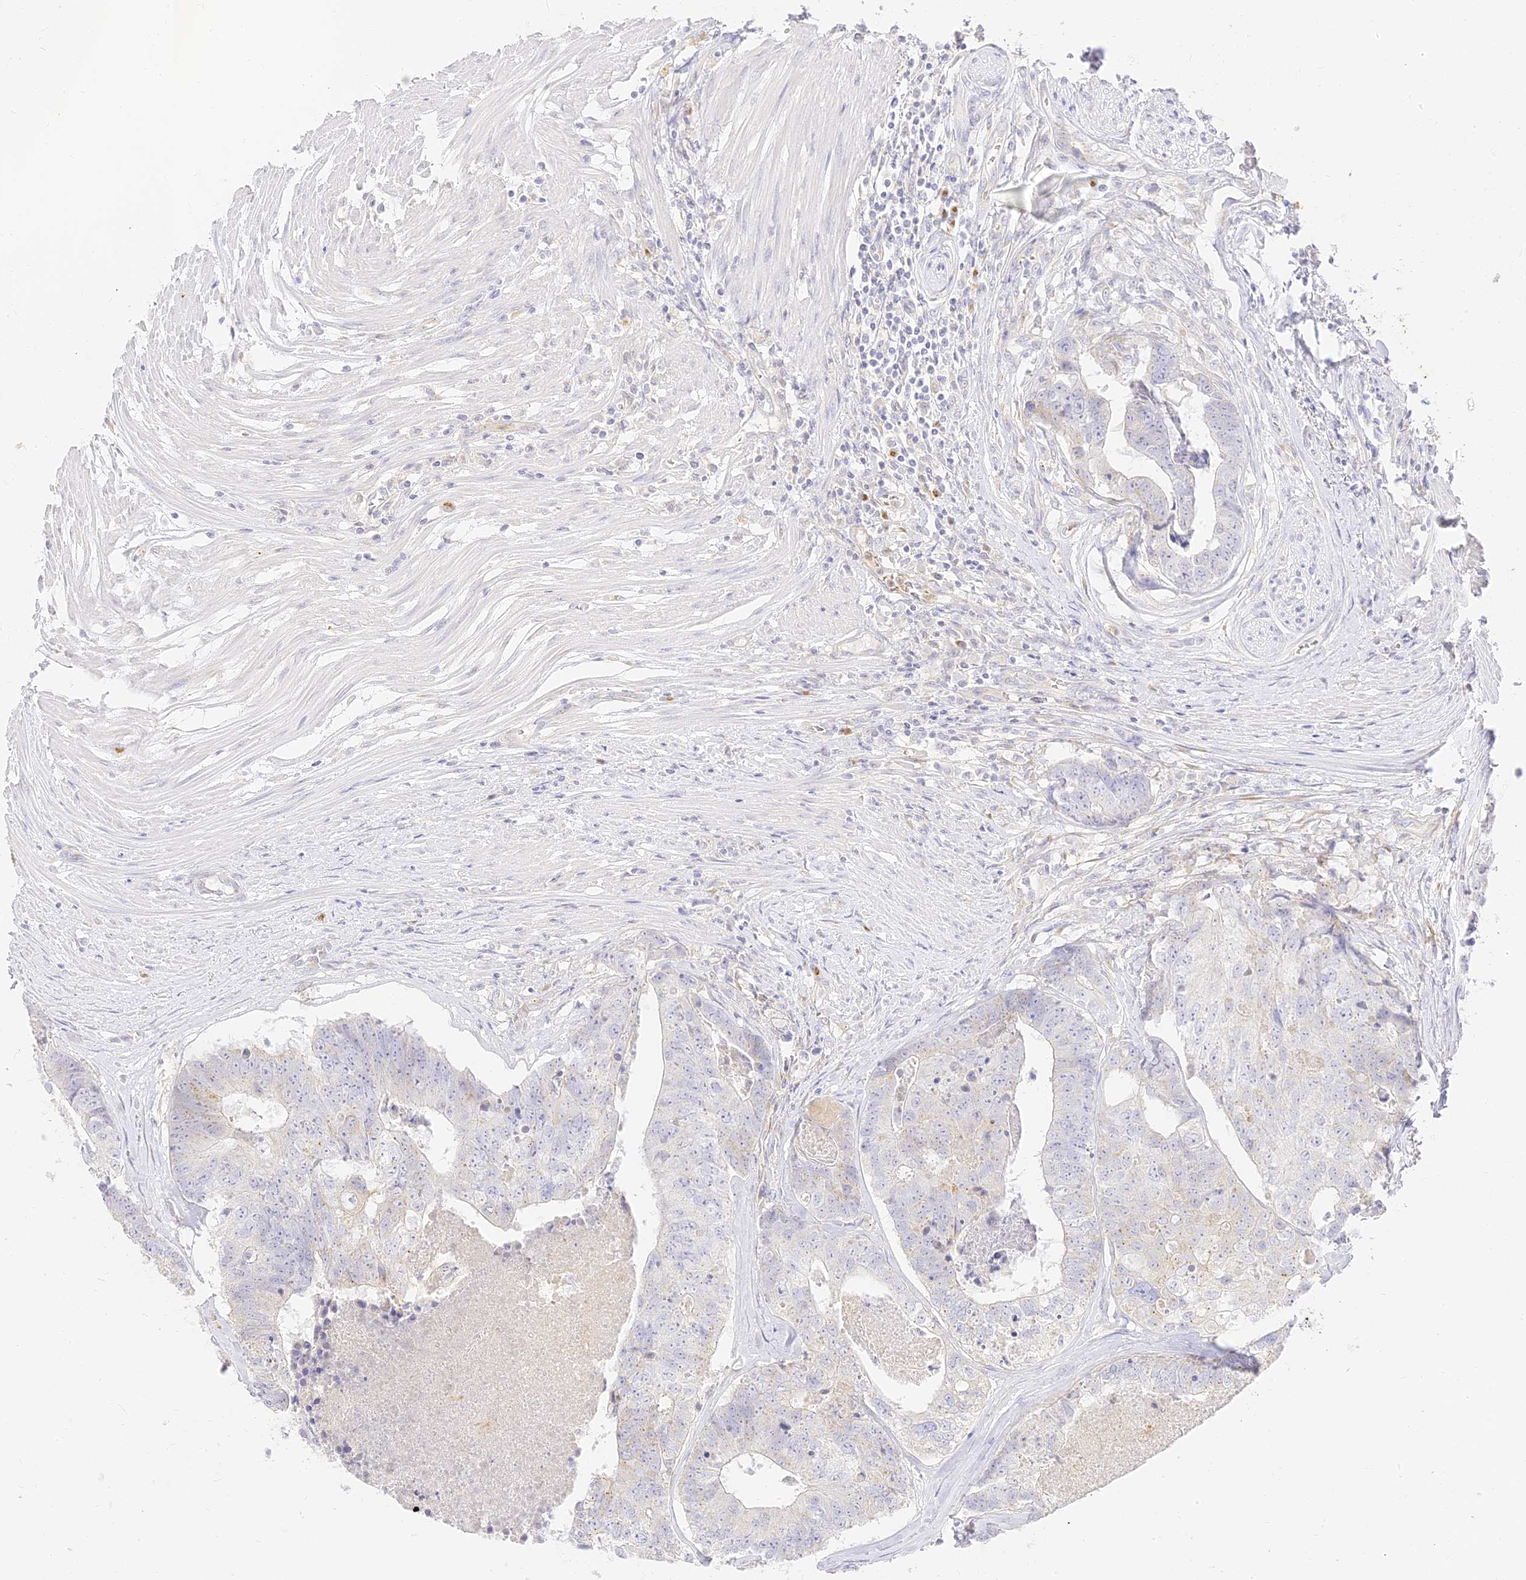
{"staining": {"intensity": "negative", "quantity": "none", "location": "none"}, "tissue": "colorectal cancer", "cell_type": "Tumor cells", "image_type": "cancer", "snomed": [{"axis": "morphology", "description": "Adenocarcinoma, NOS"}, {"axis": "topography", "description": "Colon"}], "caption": "Immunohistochemical staining of human colorectal cancer (adenocarcinoma) reveals no significant expression in tumor cells.", "gene": "SEC13", "patient": {"sex": "female", "age": 67}}